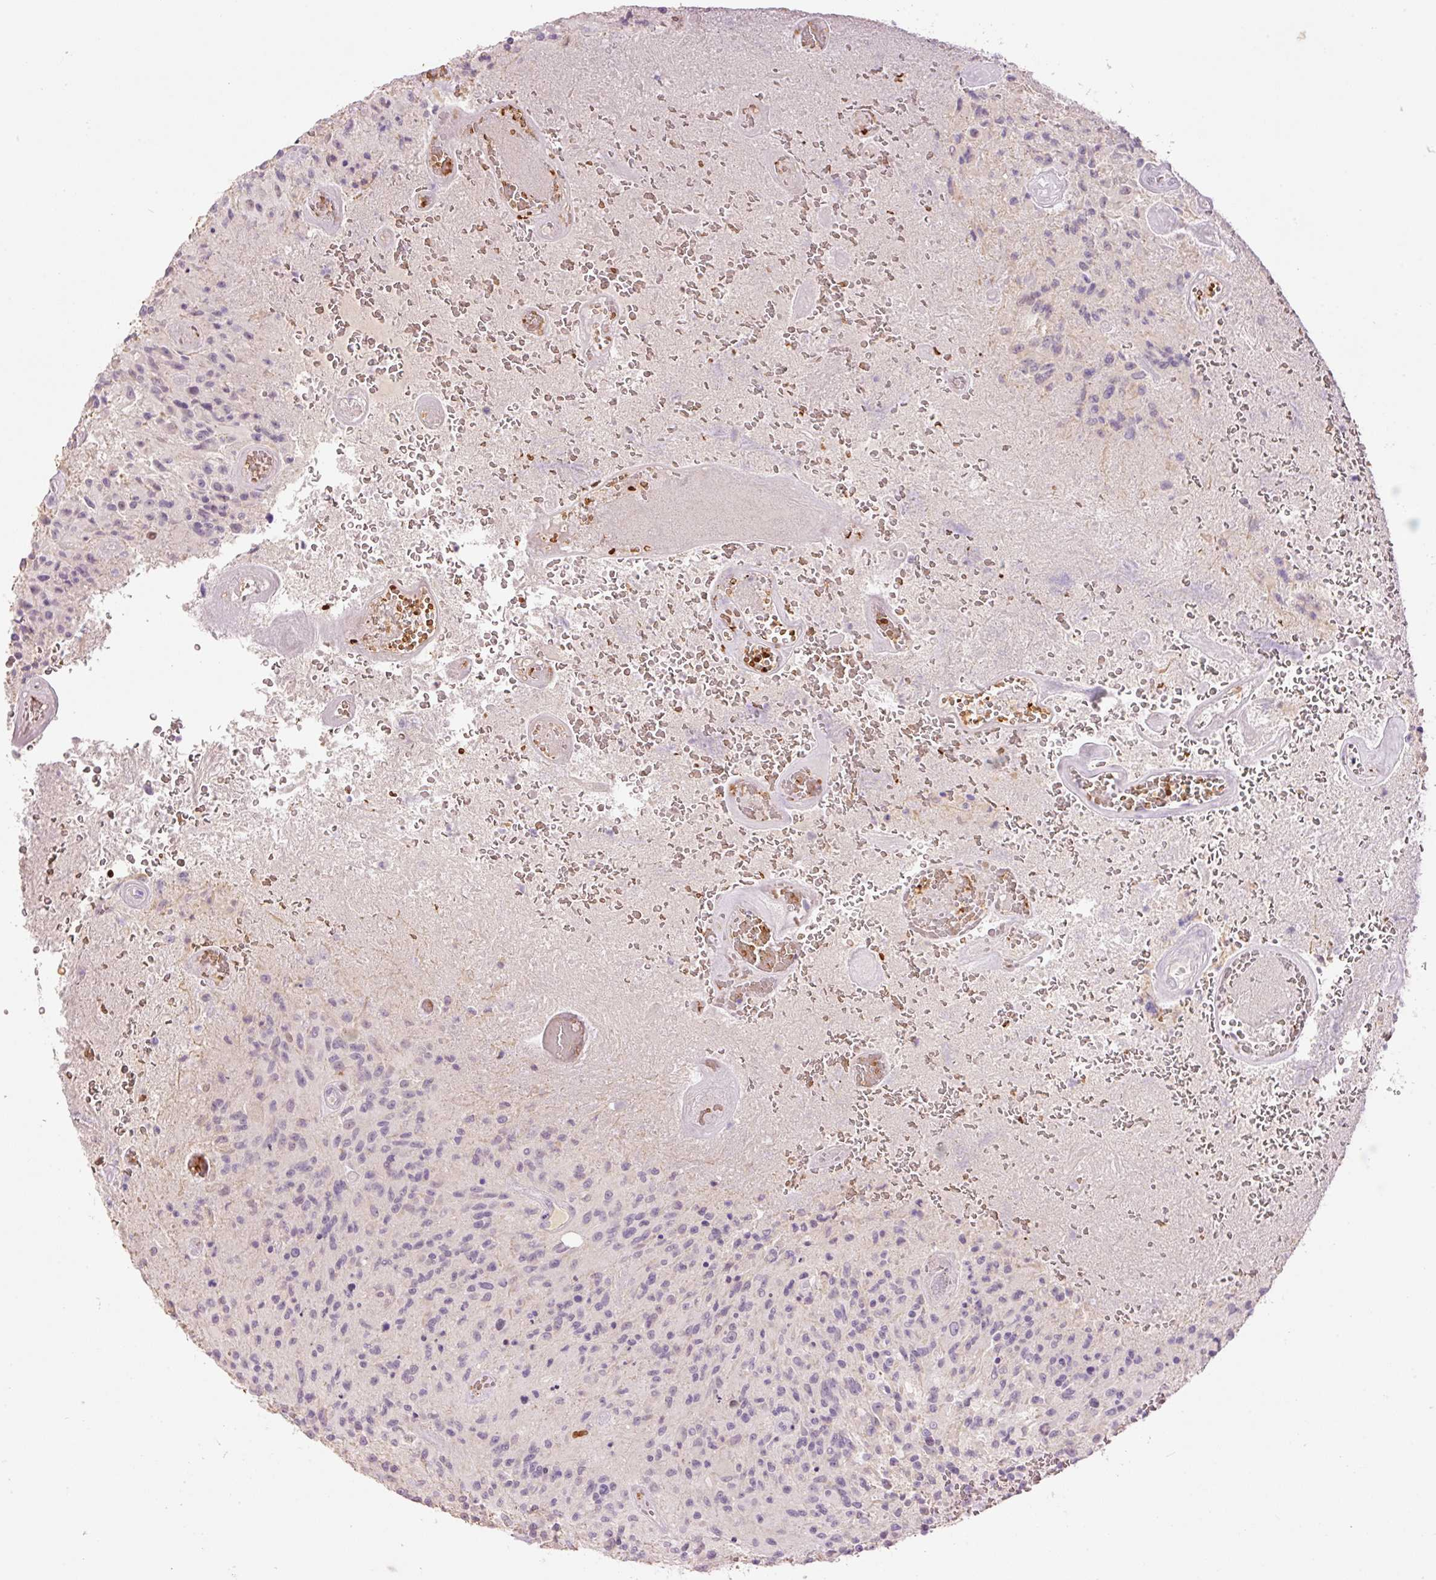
{"staining": {"intensity": "negative", "quantity": "none", "location": "none"}, "tissue": "glioma", "cell_type": "Tumor cells", "image_type": "cancer", "snomed": [{"axis": "morphology", "description": "Normal tissue, NOS"}, {"axis": "morphology", "description": "Glioma, malignant, High grade"}, {"axis": "topography", "description": "Cerebral cortex"}], "caption": "The photomicrograph reveals no staining of tumor cells in glioma.", "gene": "LY6G6D", "patient": {"sex": "male", "age": 56}}